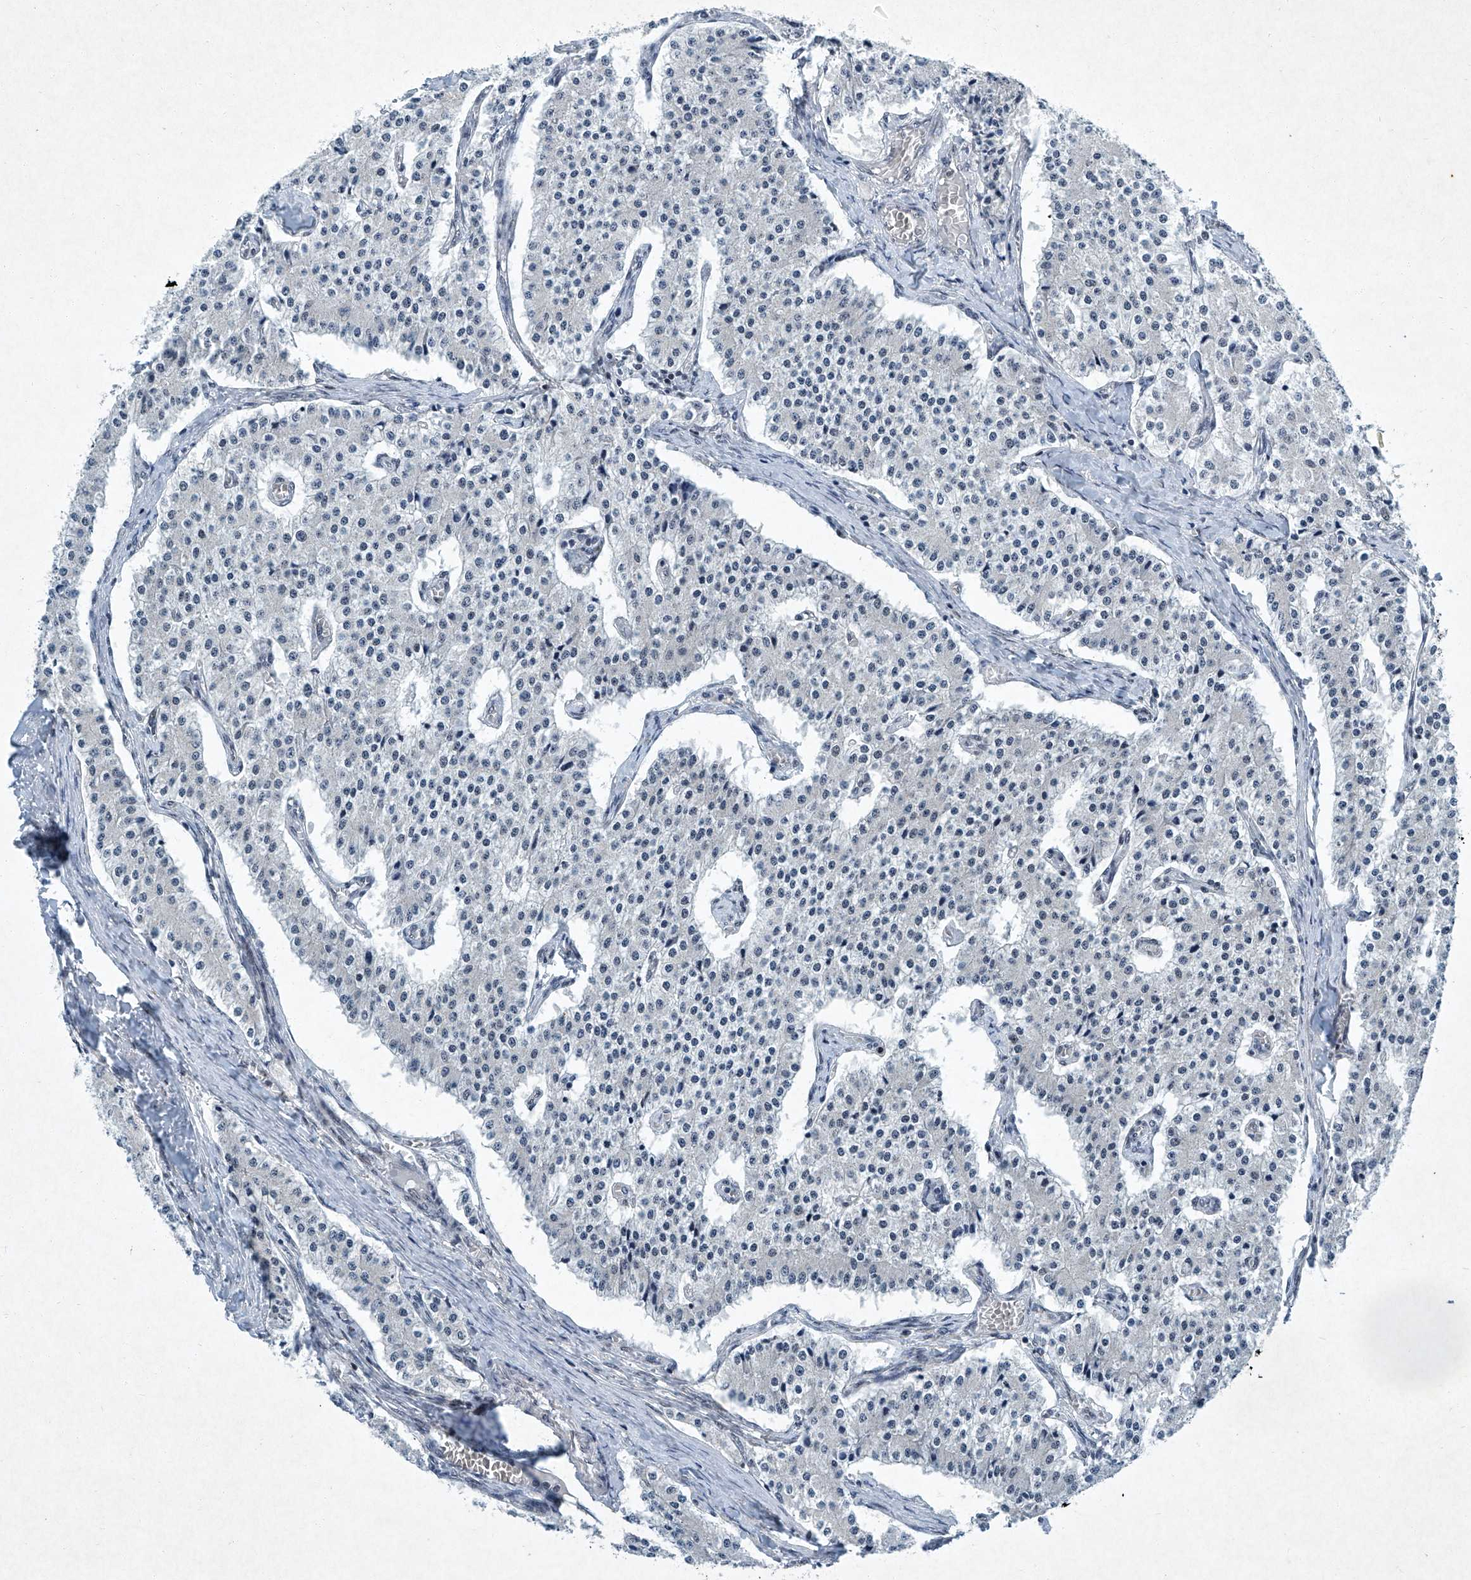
{"staining": {"intensity": "negative", "quantity": "none", "location": "none"}, "tissue": "carcinoid", "cell_type": "Tumor cells", "image_type": "cancer", "snomed": [{"axis": "morphology", "description": "Carcinoid, malignant, NOS"}, {"axis": "topography", "description": "Colon"}], "caption": "Immunohistochemical staining of malignant carcinoid reveals no significant positivity in tumor cells.", "gene": "TFDP1", "patient": {"sex": "female", "age": 52}}